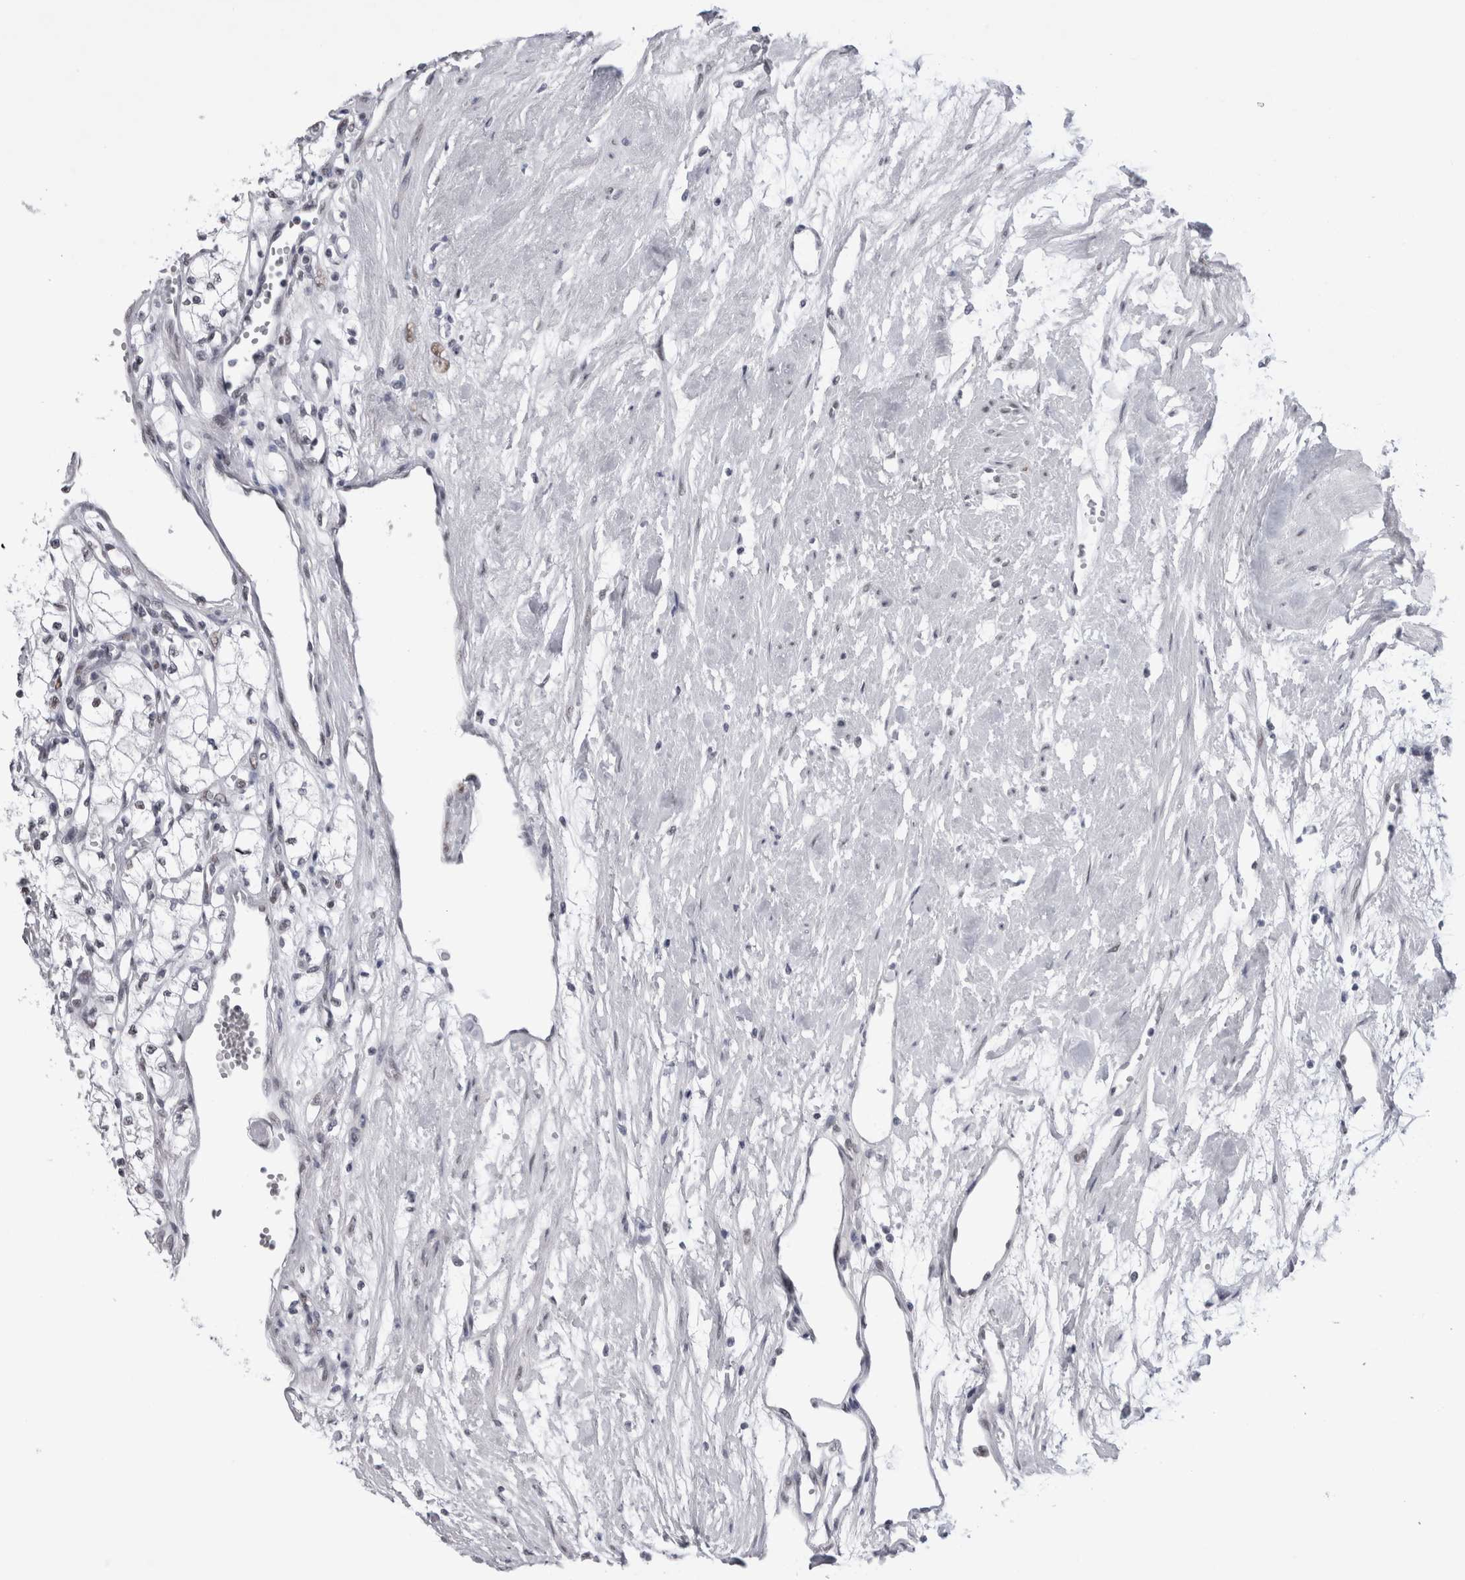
{"staining": {"intensity": "negative", "quantity": "none", "location": "none"}, "tissue": "renal cancer", "cell_type": "Tumor cells", "image_type": "cancer", "snomed": [{"axis": "morphology", "description": "Adenocarcinoma, NOS"}, {"axis": "topography", "description": "Kidney"}], "caption": "Tumor cells show no significant protein positivity in renal cancer.", "gene": "API5", "patient": {"sex": "male", "age": 59}}